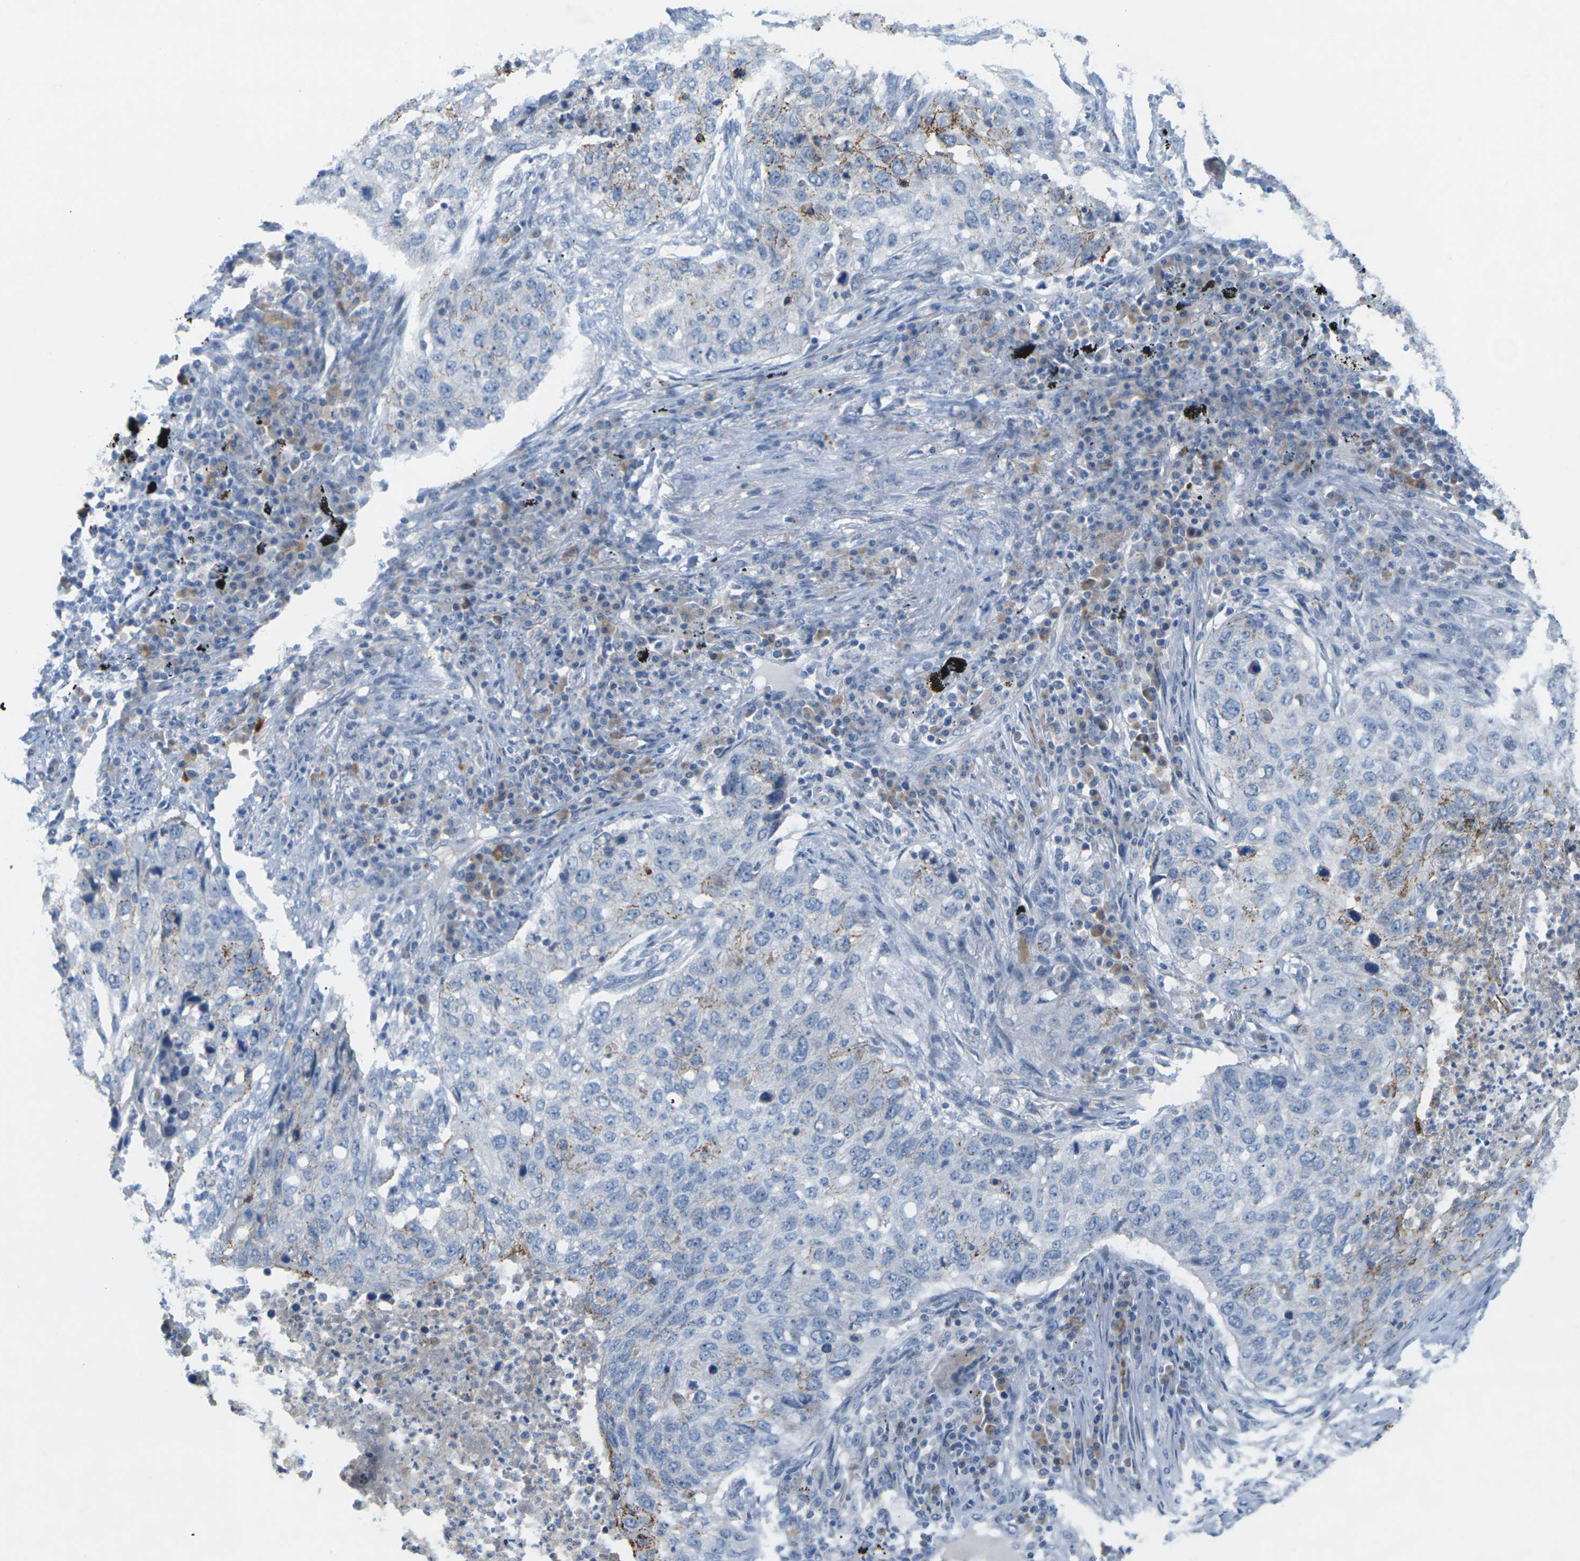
{"staining": {"intensity": "moderate", "quantity": "<25%", "location": "cytoplasmic/membranous"}, "tissue": "lung cancer", "cell_type": "Tumor cells", "image_type": "cancer", "snomed": [{"axis": "morphology", "description": "Squamous cell carcinoma, NOS"}, {"axis": "topography", "description": "Lung"}], "caption": "Tumor cells reveal low levels of moderate cytoplasmic/membranous staining in about <25% of cells in lung squamous cell carcinoma.", "gene": "CLDN3", "patient": {"sex": "female", "age": 63}}